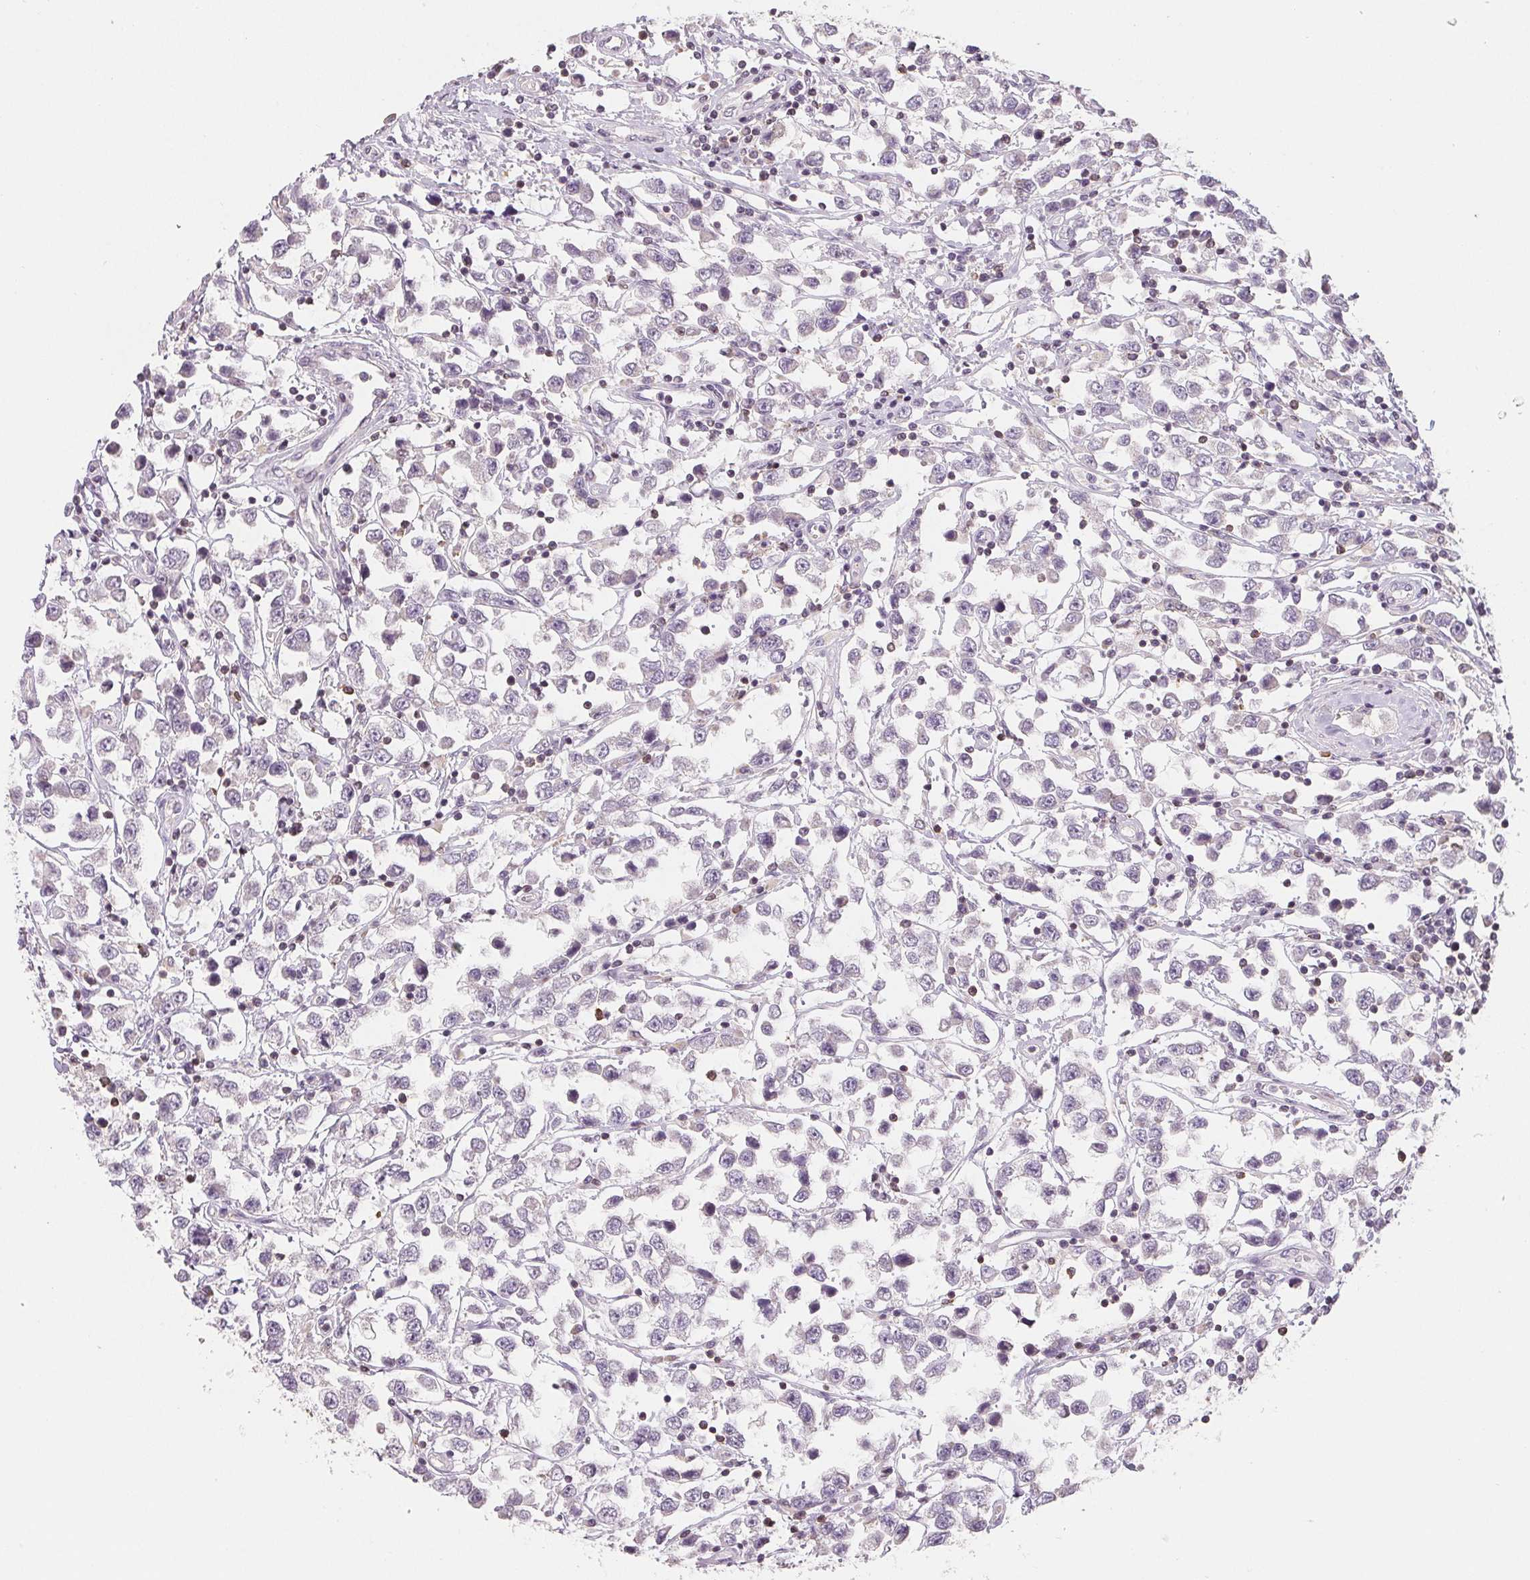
{"staining": {"intensity": "weak", "quantity": "<25%", "location": "cytoplasmic/membranous"}, "tissue": "testis cancer", "cell_type": "Tumor cells", "image_type": "cancer", "snomed": [{"axis": "morphology", "description": "Seminoma, NOS"}, {"axis": "topography", "description": "Testis"}], "caption": "High magnification brightfield microscopy of testis seminoma stained with DAB (brown) and counterstained with hematoxylin (blue): tumor cells show no significant positivity. (Brightfield microscopy of DAB IHC at high magnification).", "gene": "VTCN1", "patient": {"sex": "male", "age": 34}}